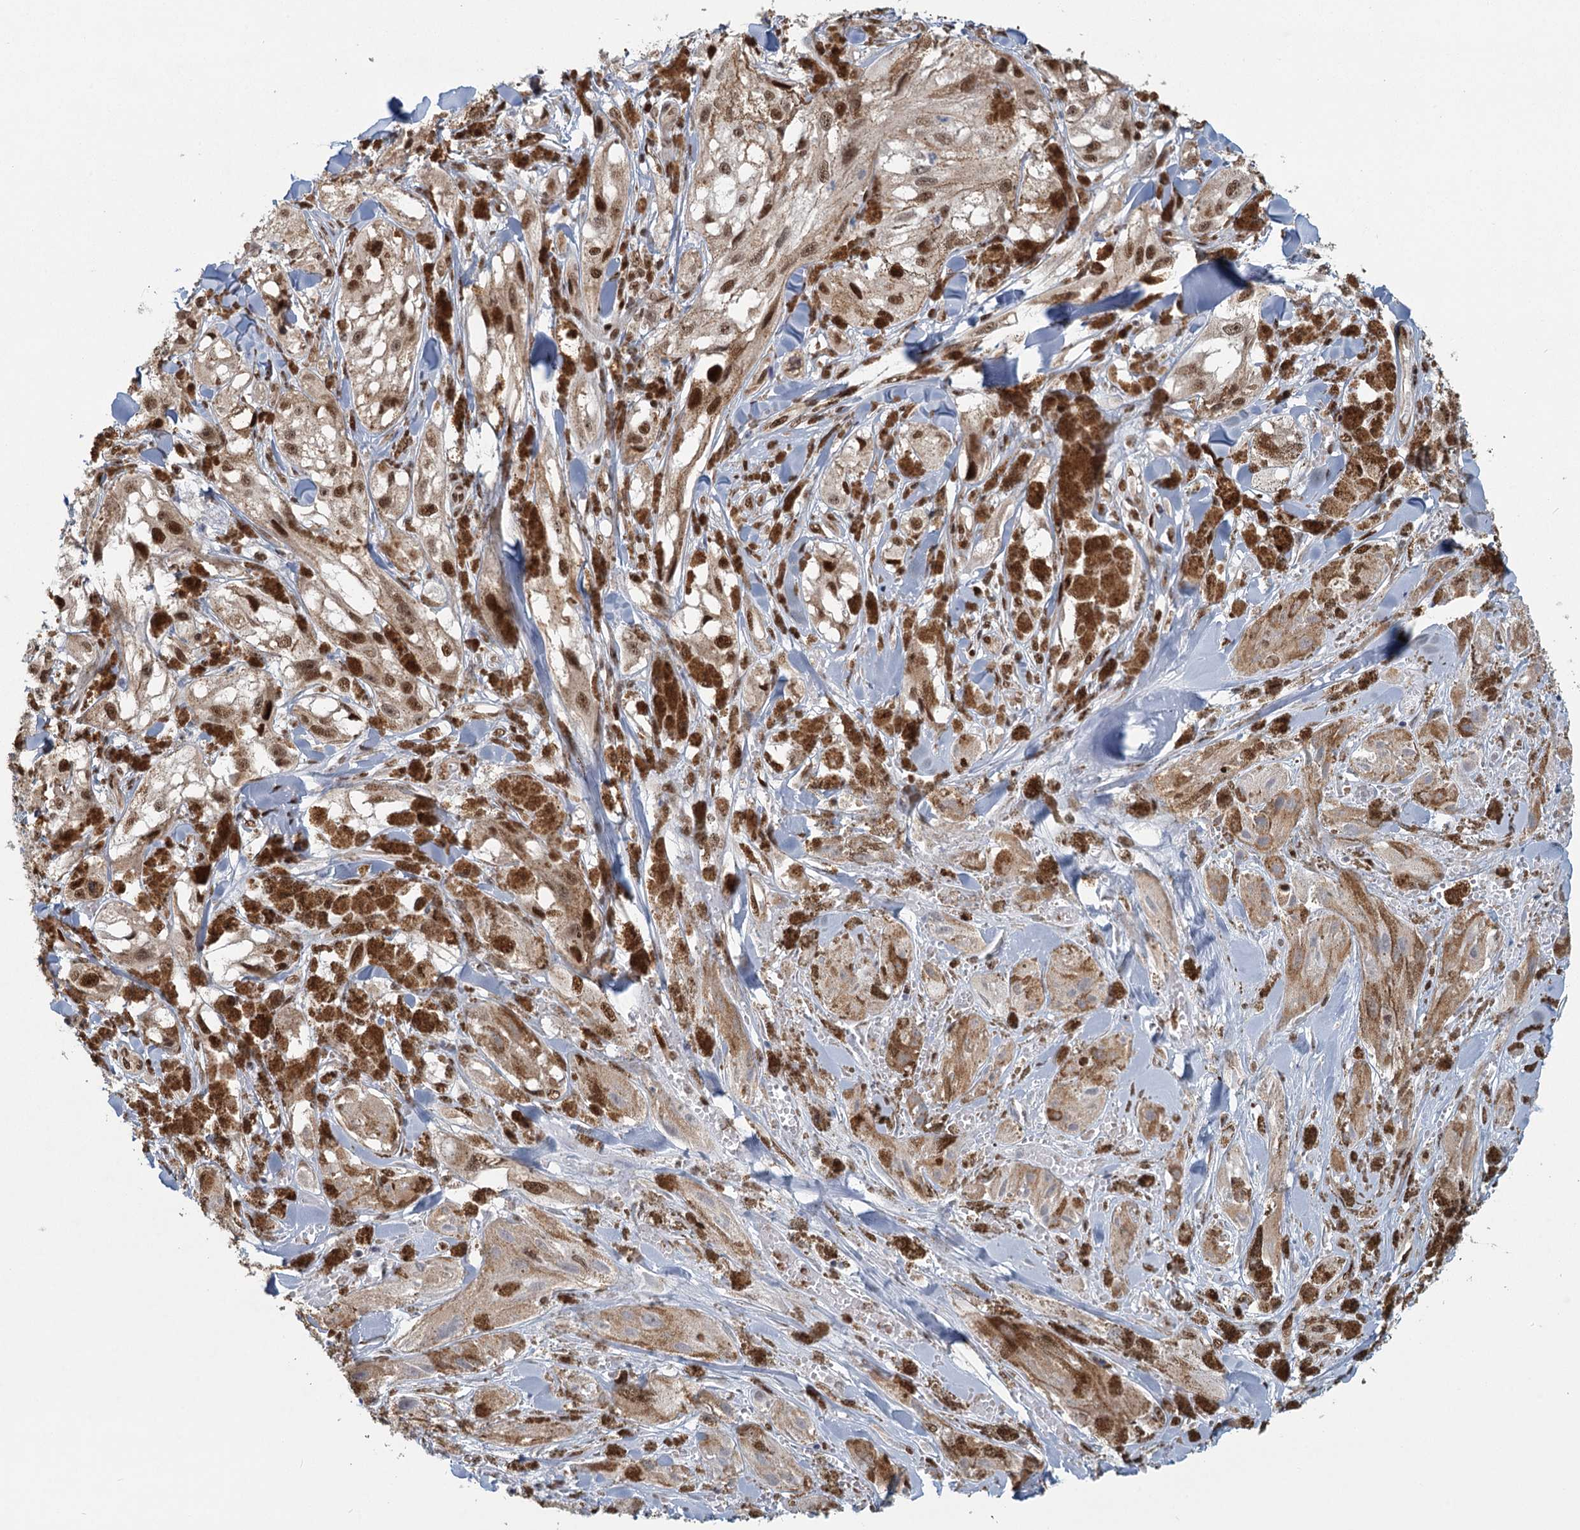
{"staining": {"intensity": "moderate", "quantity": ">75%", "location": "cytoplasmic/membranous,nuclear"}, "tissue": "melanoma", "cell_type": "Tumor cells", "image_type": "cancer", "snomed": [{"axis": "morphology", "description": "Malignant melanoma, NOS"}, {"axis": "topography", "description": "Skin"}], "caption": "Melanoma tissue shows moderate cytoplasmic/membranous and nuclear expression in about >75% of tumor cells, visualized by immunohistochemistry. The protein is shown in brown color, while the nuclei are stained blue.", "gene": "GPATCH11", "patient": {"sex": "male", "age": 88}}